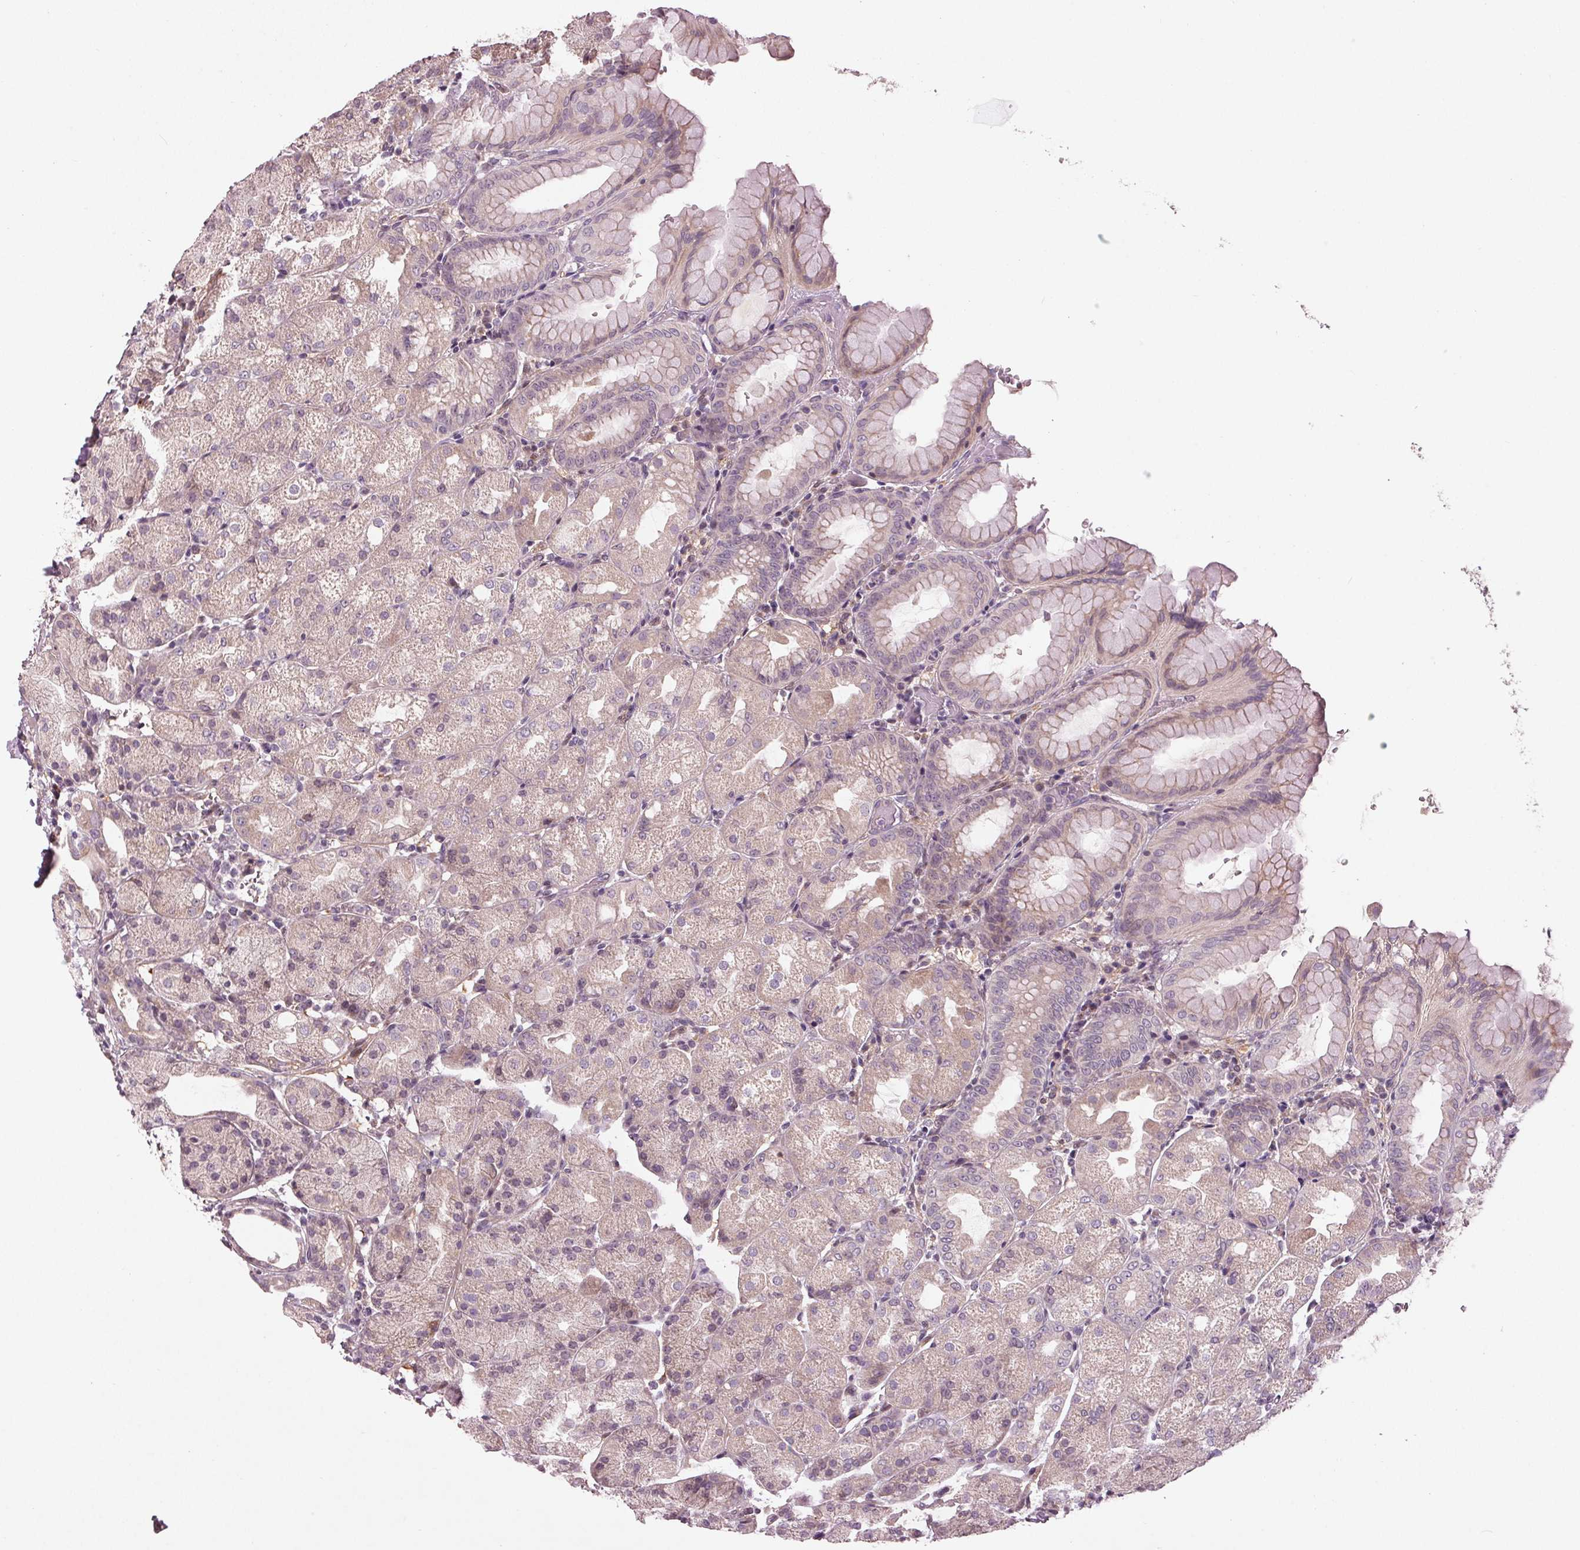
{"staining": {"intensity": "weak", "quantity": "<25%", "location": "cytoplasmic/membranous"}, "tissue": "stomach", "cell_type": "Glandular cells", "image_type": "normal", "snomed": [{"axis": "morphology", "description": "Normal tissue, NOS"}, {"axis": "topography", "description": "Stomach, upper"}, {"axis": "topography", "description": "Stomach"}, {"axis": "topography", "description": "Stomach, lower"}], "caption": "A high-resolution micrograph shows IHC staining of benign stomach, which displays no significant expression in glandular cells. Nuclei are stained in blue.", "gene": "ZNF605", "patient": {"sex": "male", "age": 62}}